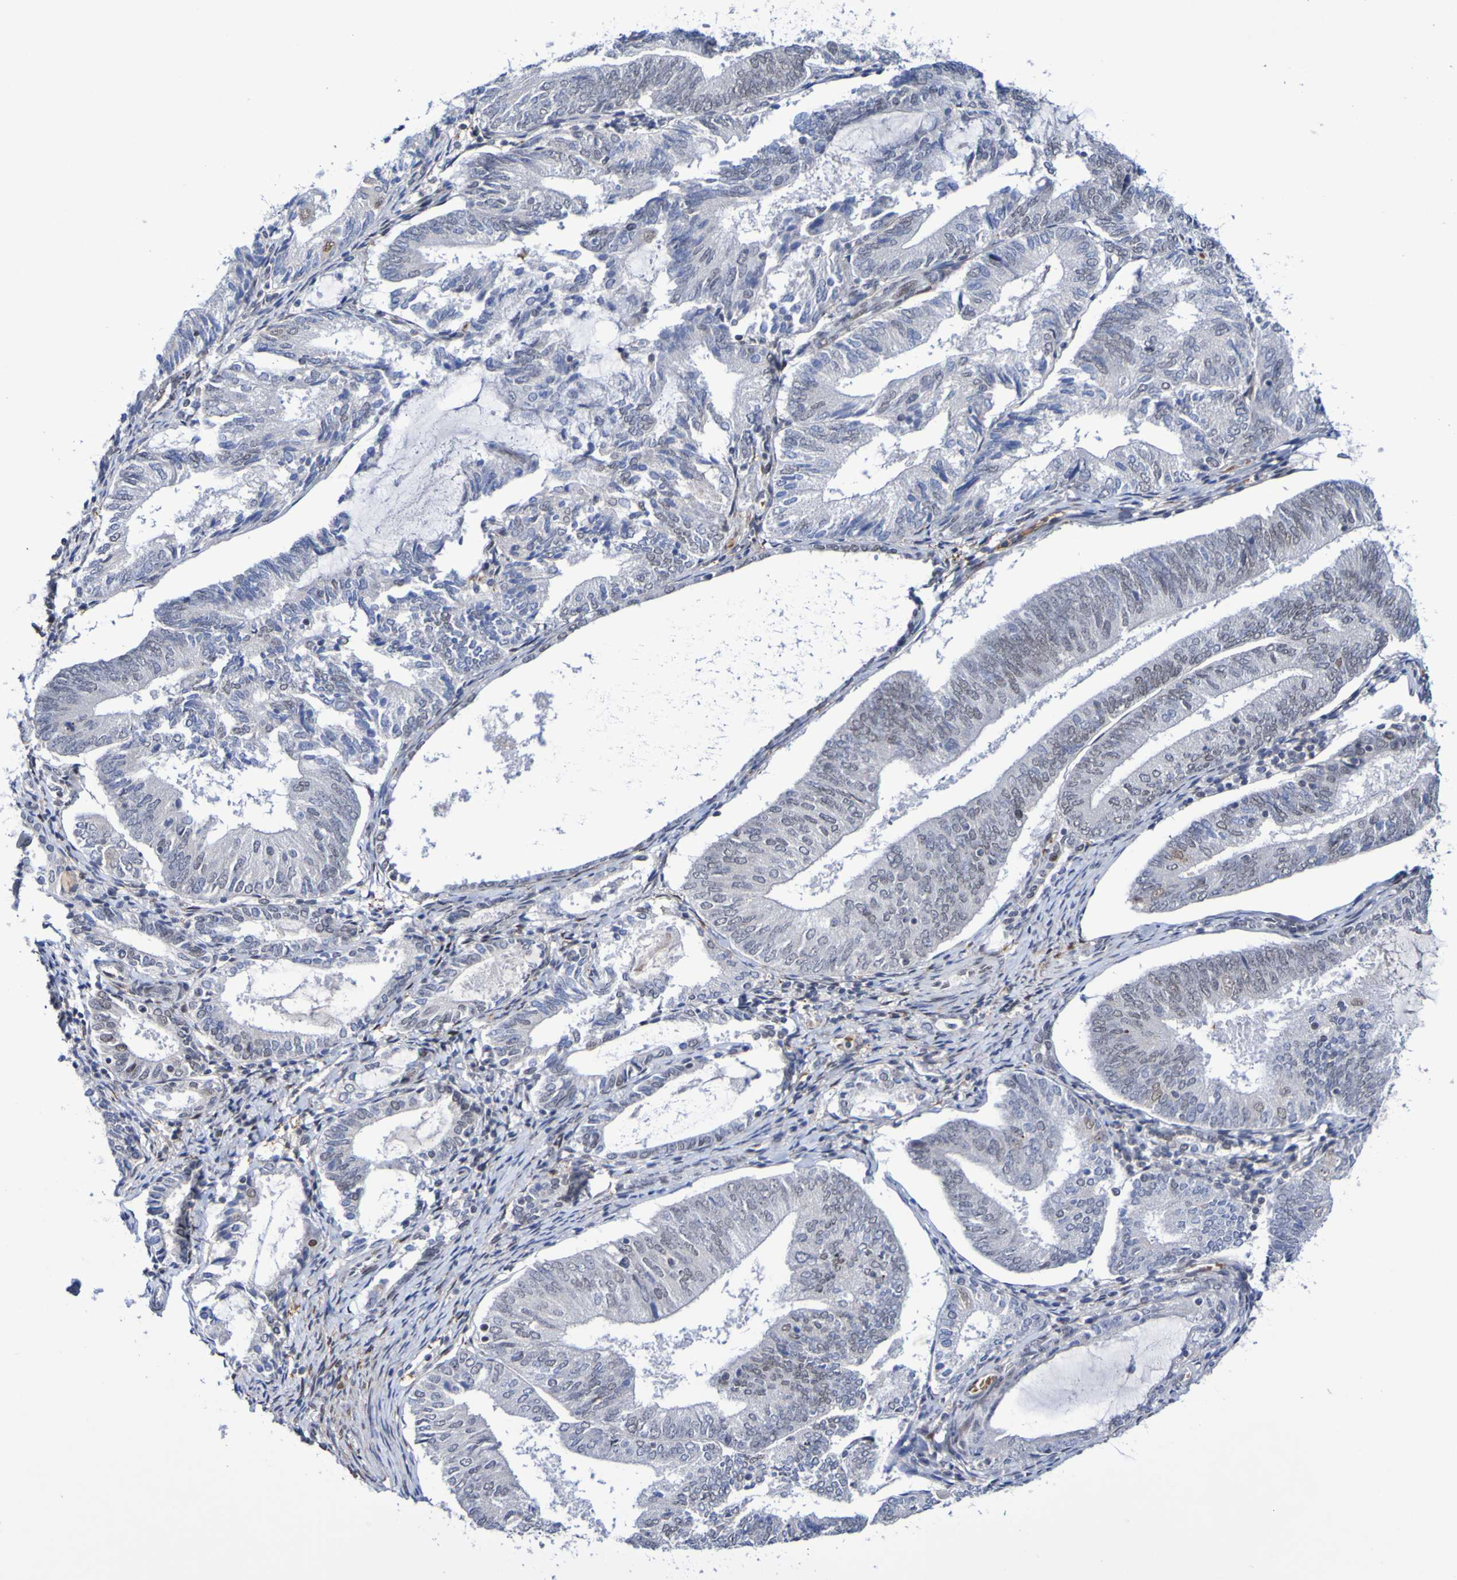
{"staining": {"intensity": "moderate", "quantity": "<25%", "location": "nuclear"}, "tissue": "endometrial cancer", "cell_type": "Tumor cells", "image_type": "cancer", "snomed": [{"axis": "morphology", "description": "Adenocarcinoma, NOS"}, {"axis": "topography", "description": "Endometrium"}], "caption": "A histopathology image of human adenocarcinoma (endometrial) stained for a protein displays moderate nuclear brown staining in tumor cells.", "gene": "PCGF1", "patient": {"sex": "female", "age": 81}}